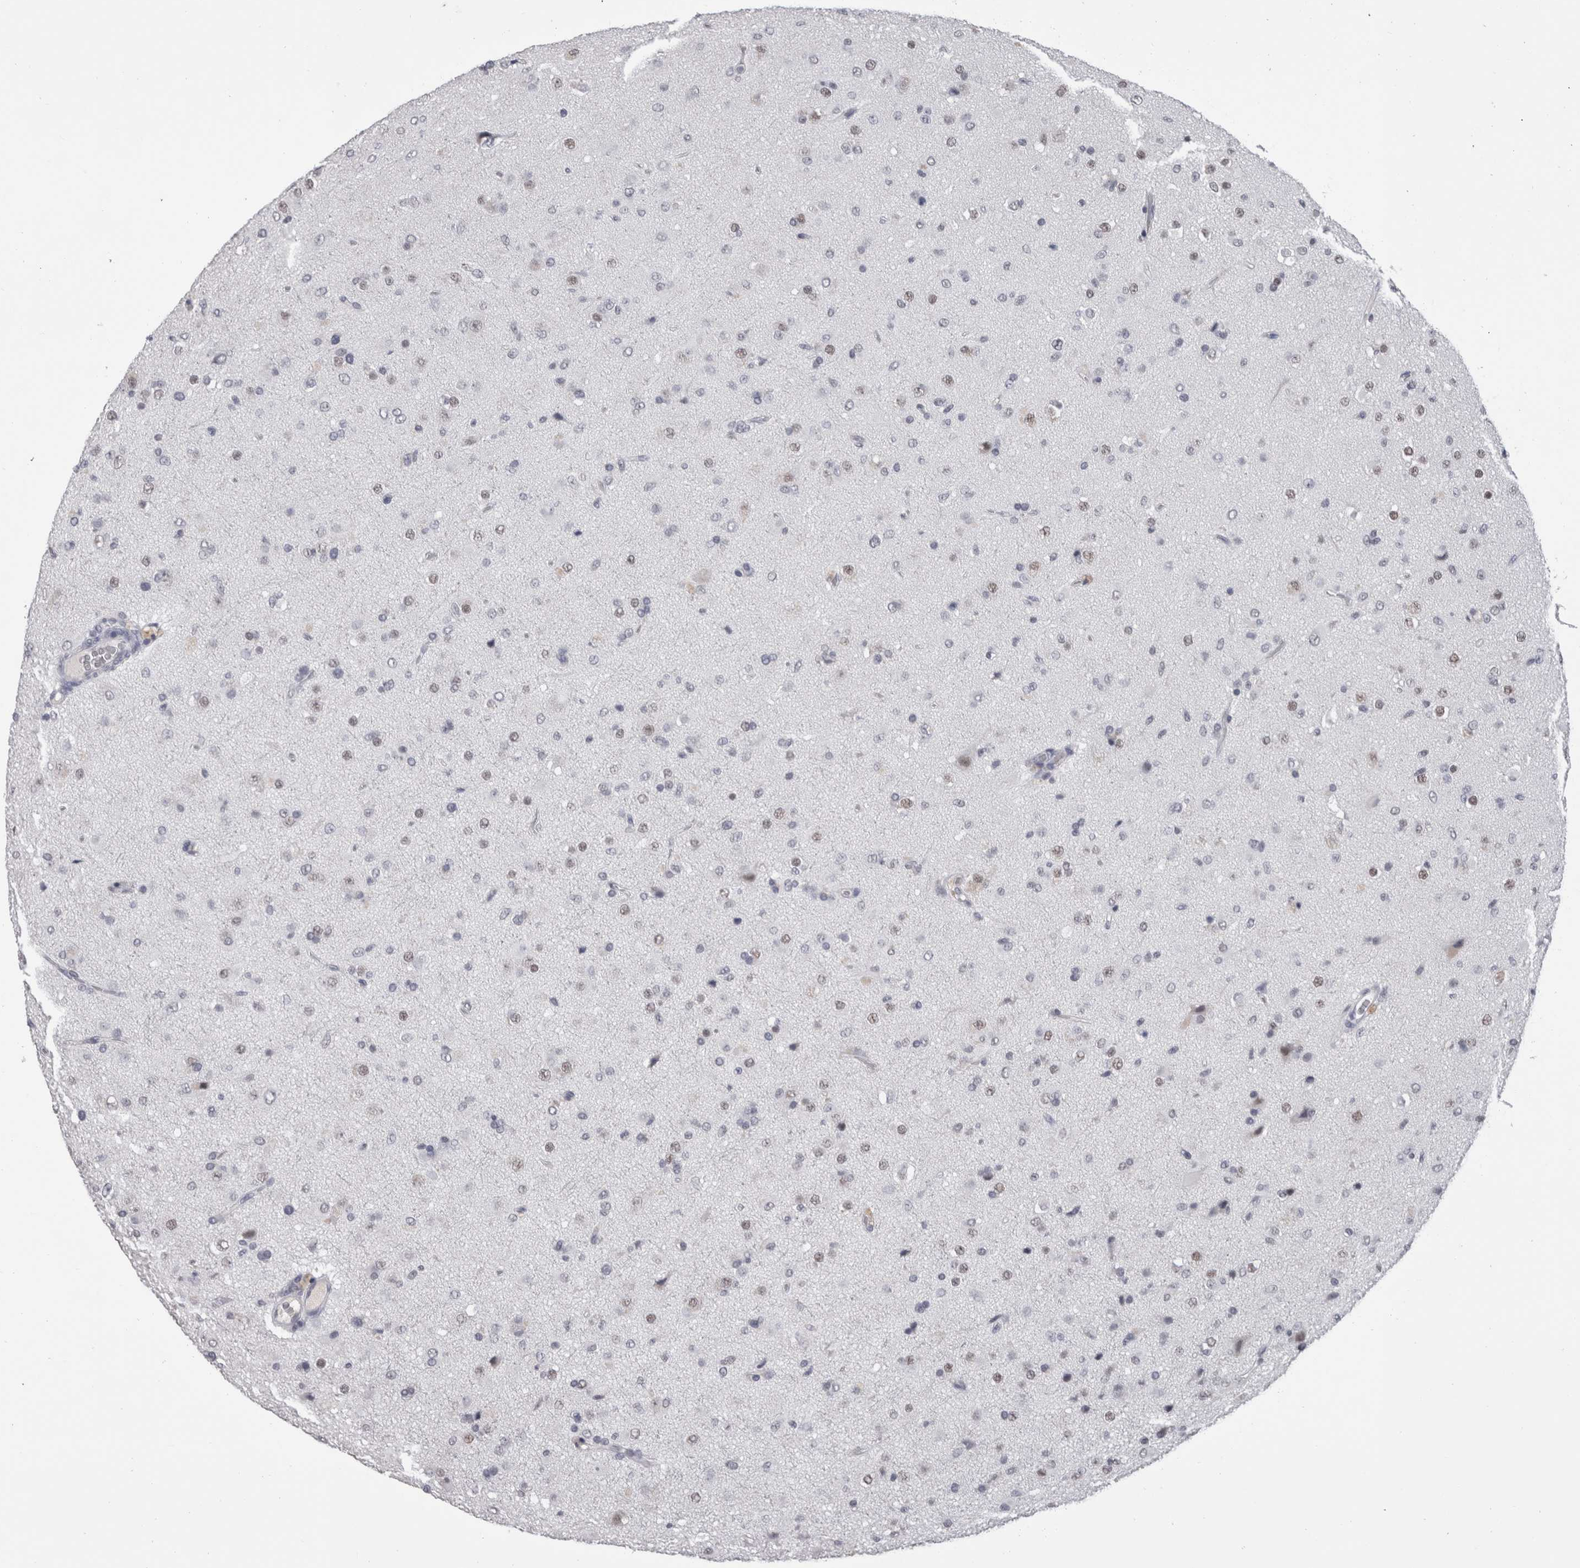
{"staining": {"intensity": "weak", "quantity": "25%-75%", "location": "nuclear"}, "tissue": "glioma", "cell_type": "Tumor cells", "image_type": "cancer", "snomed": [{"axis": "morphology", "description": "Glioma, malignant, Low grade"}, {"axis": "topography", "description": "Brain"}], "caption": "A brown stain labels weak nuclear expression of a protein in glioma tumor cells.", "gene": "DDX17", "patient": {"sex": "male", "age": 65}}